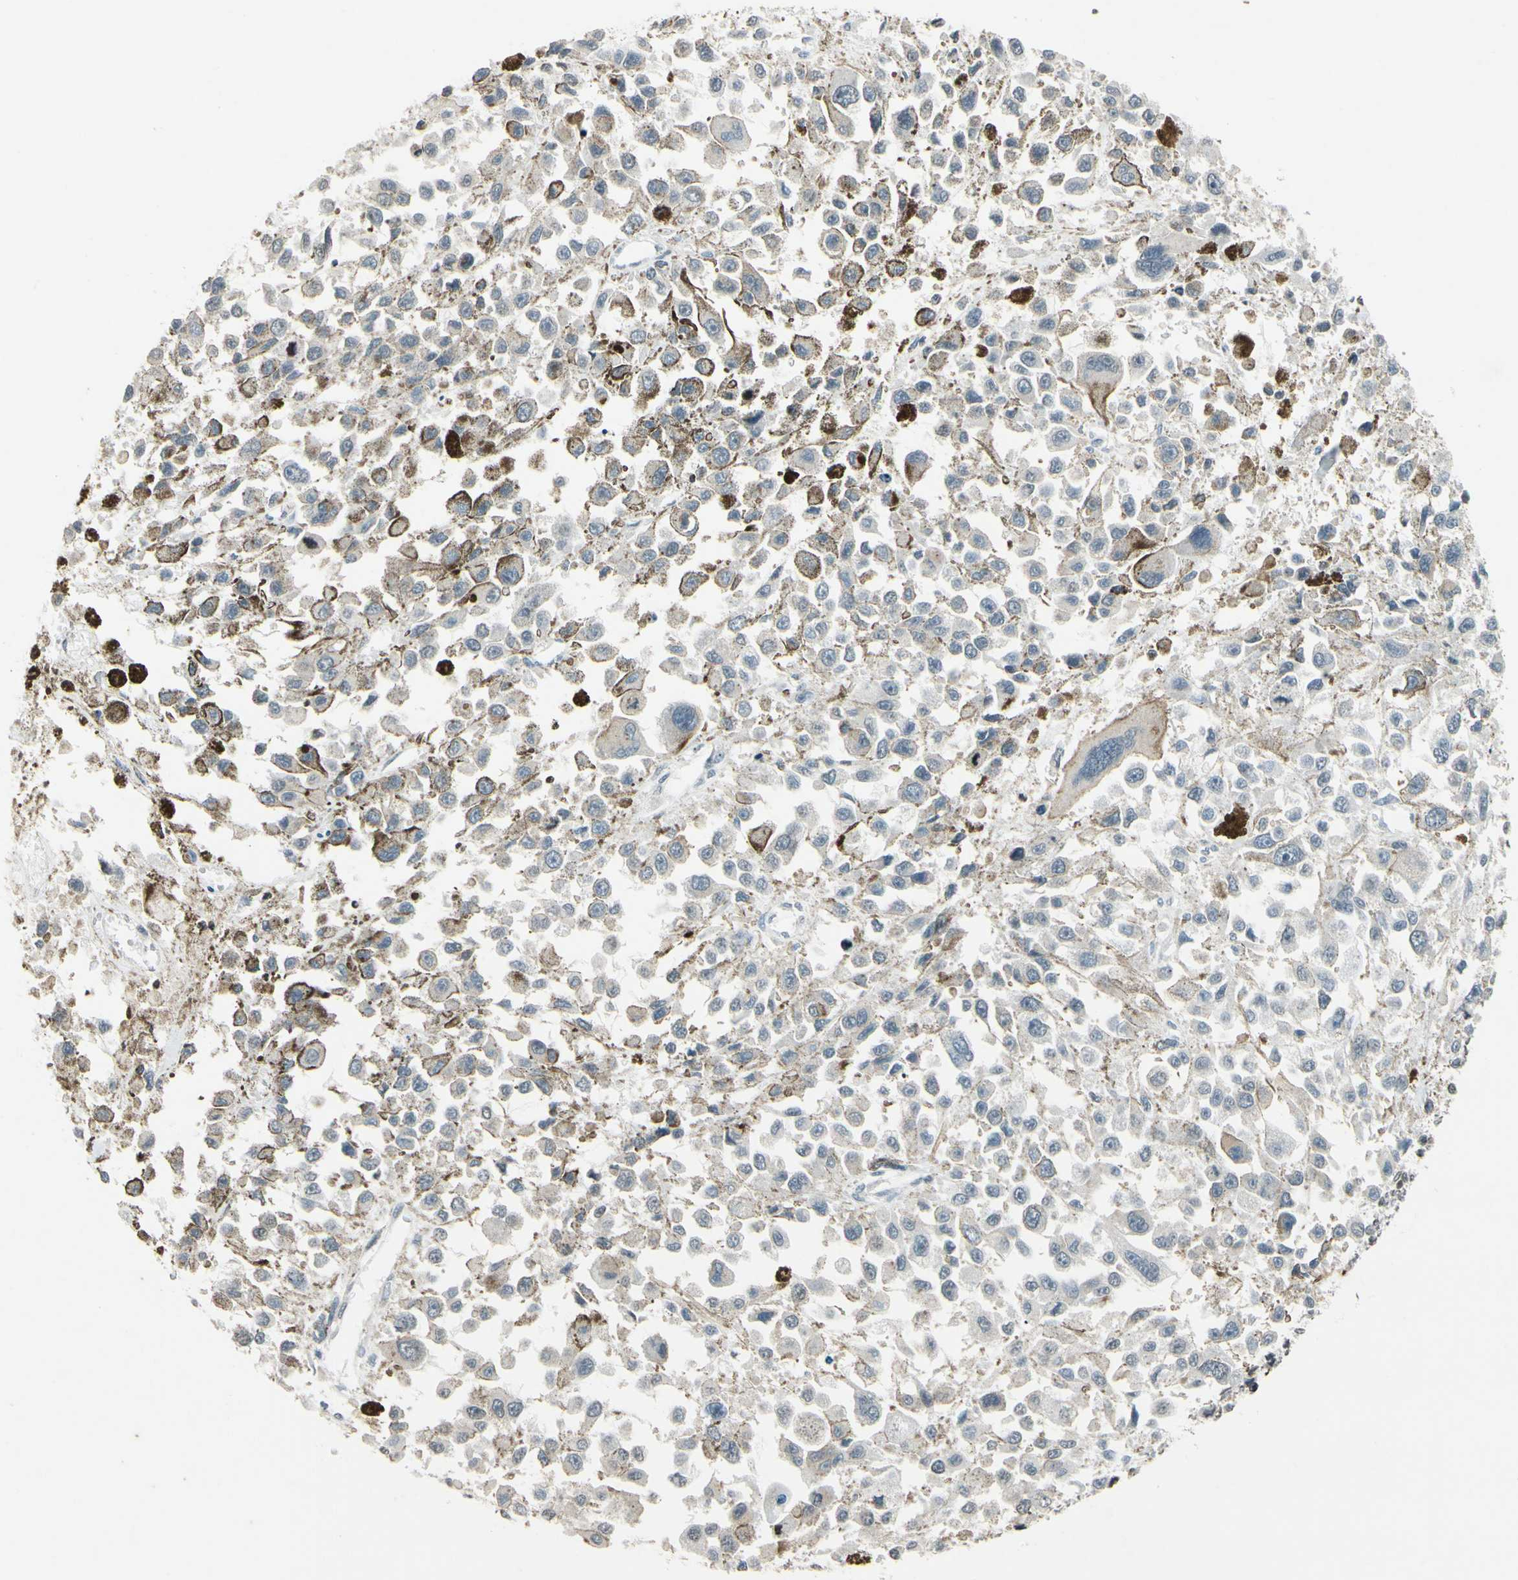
{"staining": {"intensity": "weak", "quantity": ">75%", "location": "cytoplasmic/membranous"}, "tissue": "melanoma", "cell_type": "Tumor cells", "image_type": "cancer", "snomed": [{"axis": "morphology", "description": "Malignant melanoma, Metastatic site"}, {"axis": "topography", "description": "Lymph node"}], "caption": "The immunohistochemical stain labels weak cytoplasmic/membranous expression in tumor cells of melanoma tissue.", "gene": "CLDN11", "patient": {"sex": "male", "age": 59}}